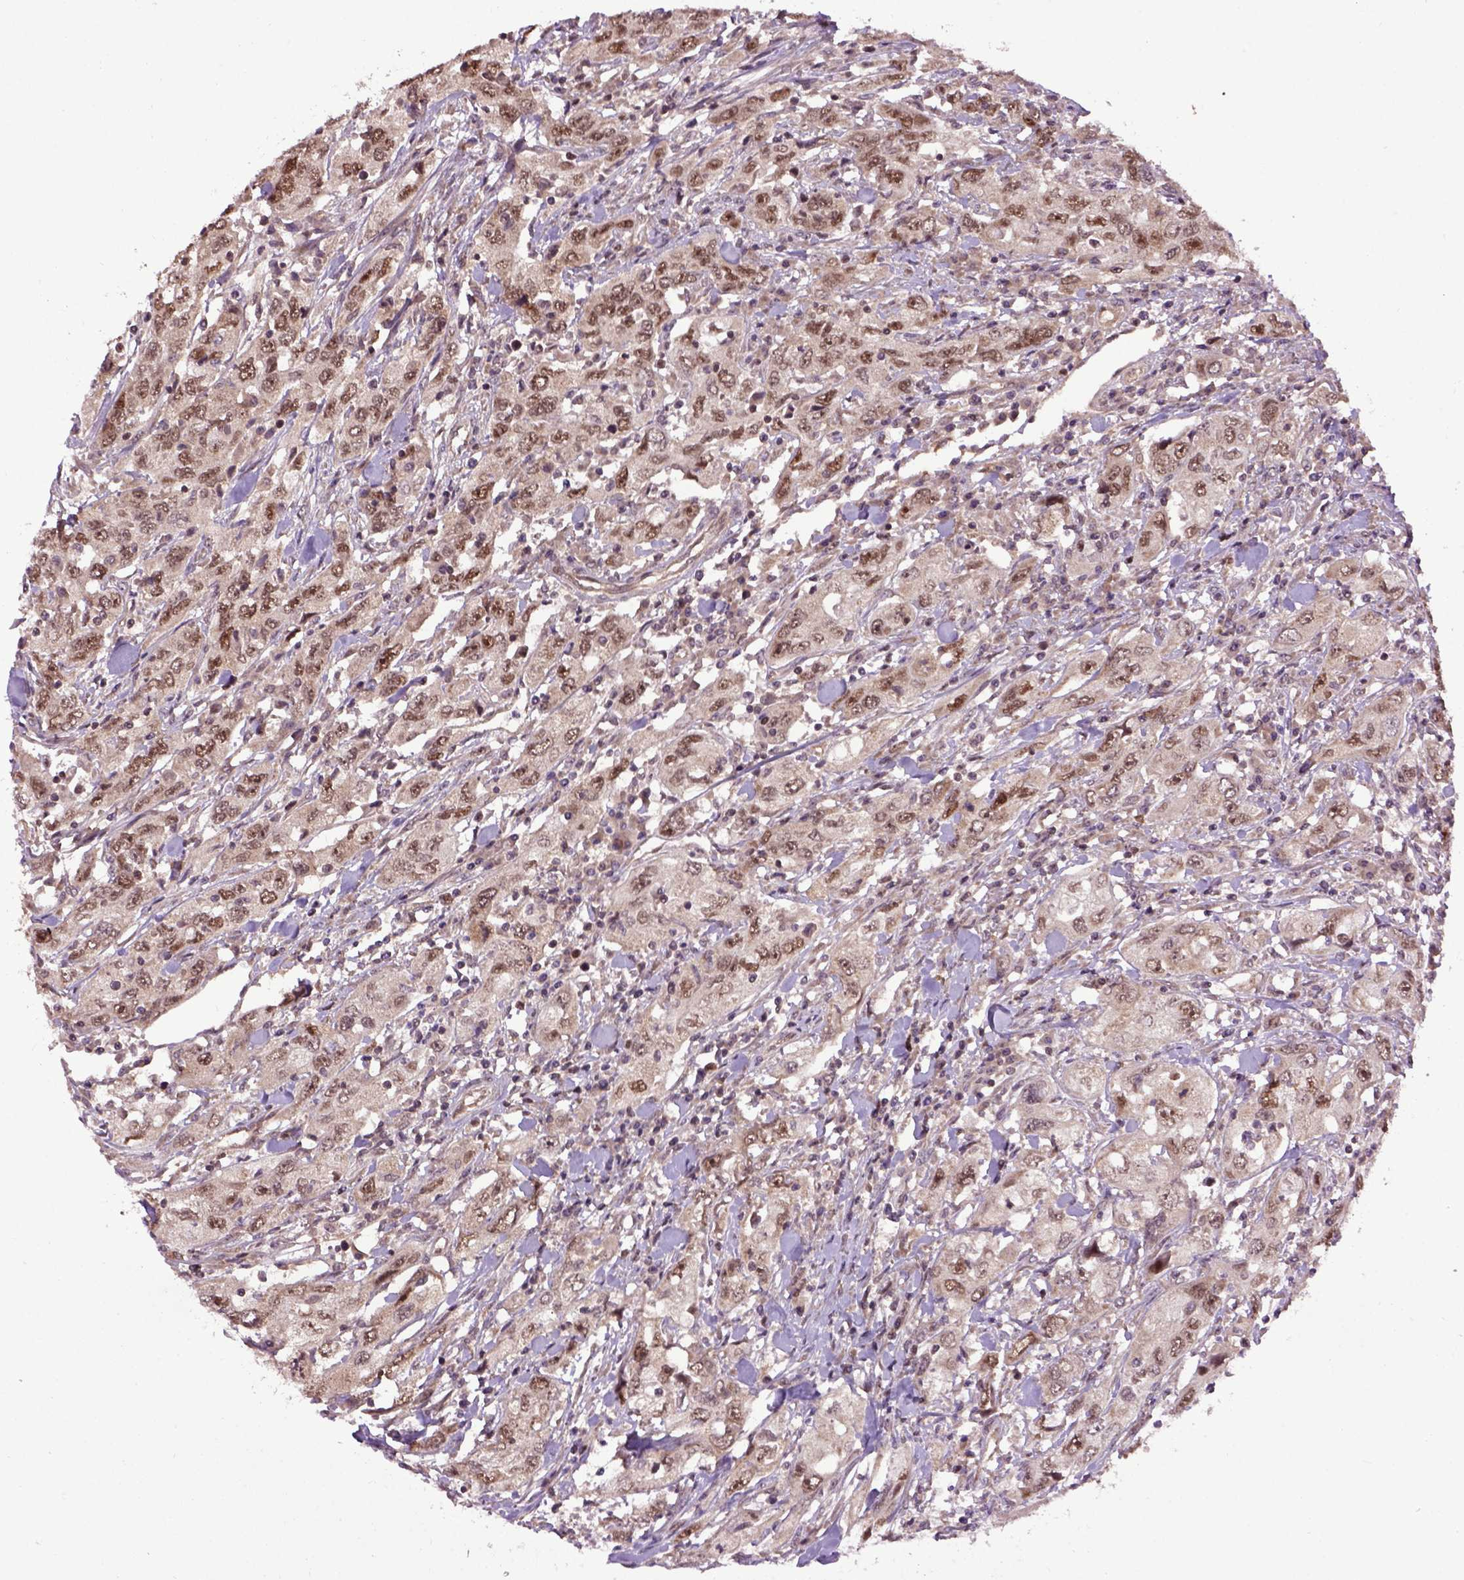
{"staining": {"intensity": "moderate", "quantity": ">75%", "location": "nuclear"}, "tissue": "urothelial cancer", "cell_type": "Tumor cells", "image_type": "cancer", "snomed": [{"axis": "morphology", "description": "Urothelial carcinoma, High grade"}, {"axis": "topography", "description": "Urinary bladder"}], "caption": "There is medium levels of moderate nuclear expression in tumor cells of urothelial cancer, as demonstrated by immunohistochemical staining (brown color).", "gene": "WDR48", "patient": {"sex": "male", "age": 76}}